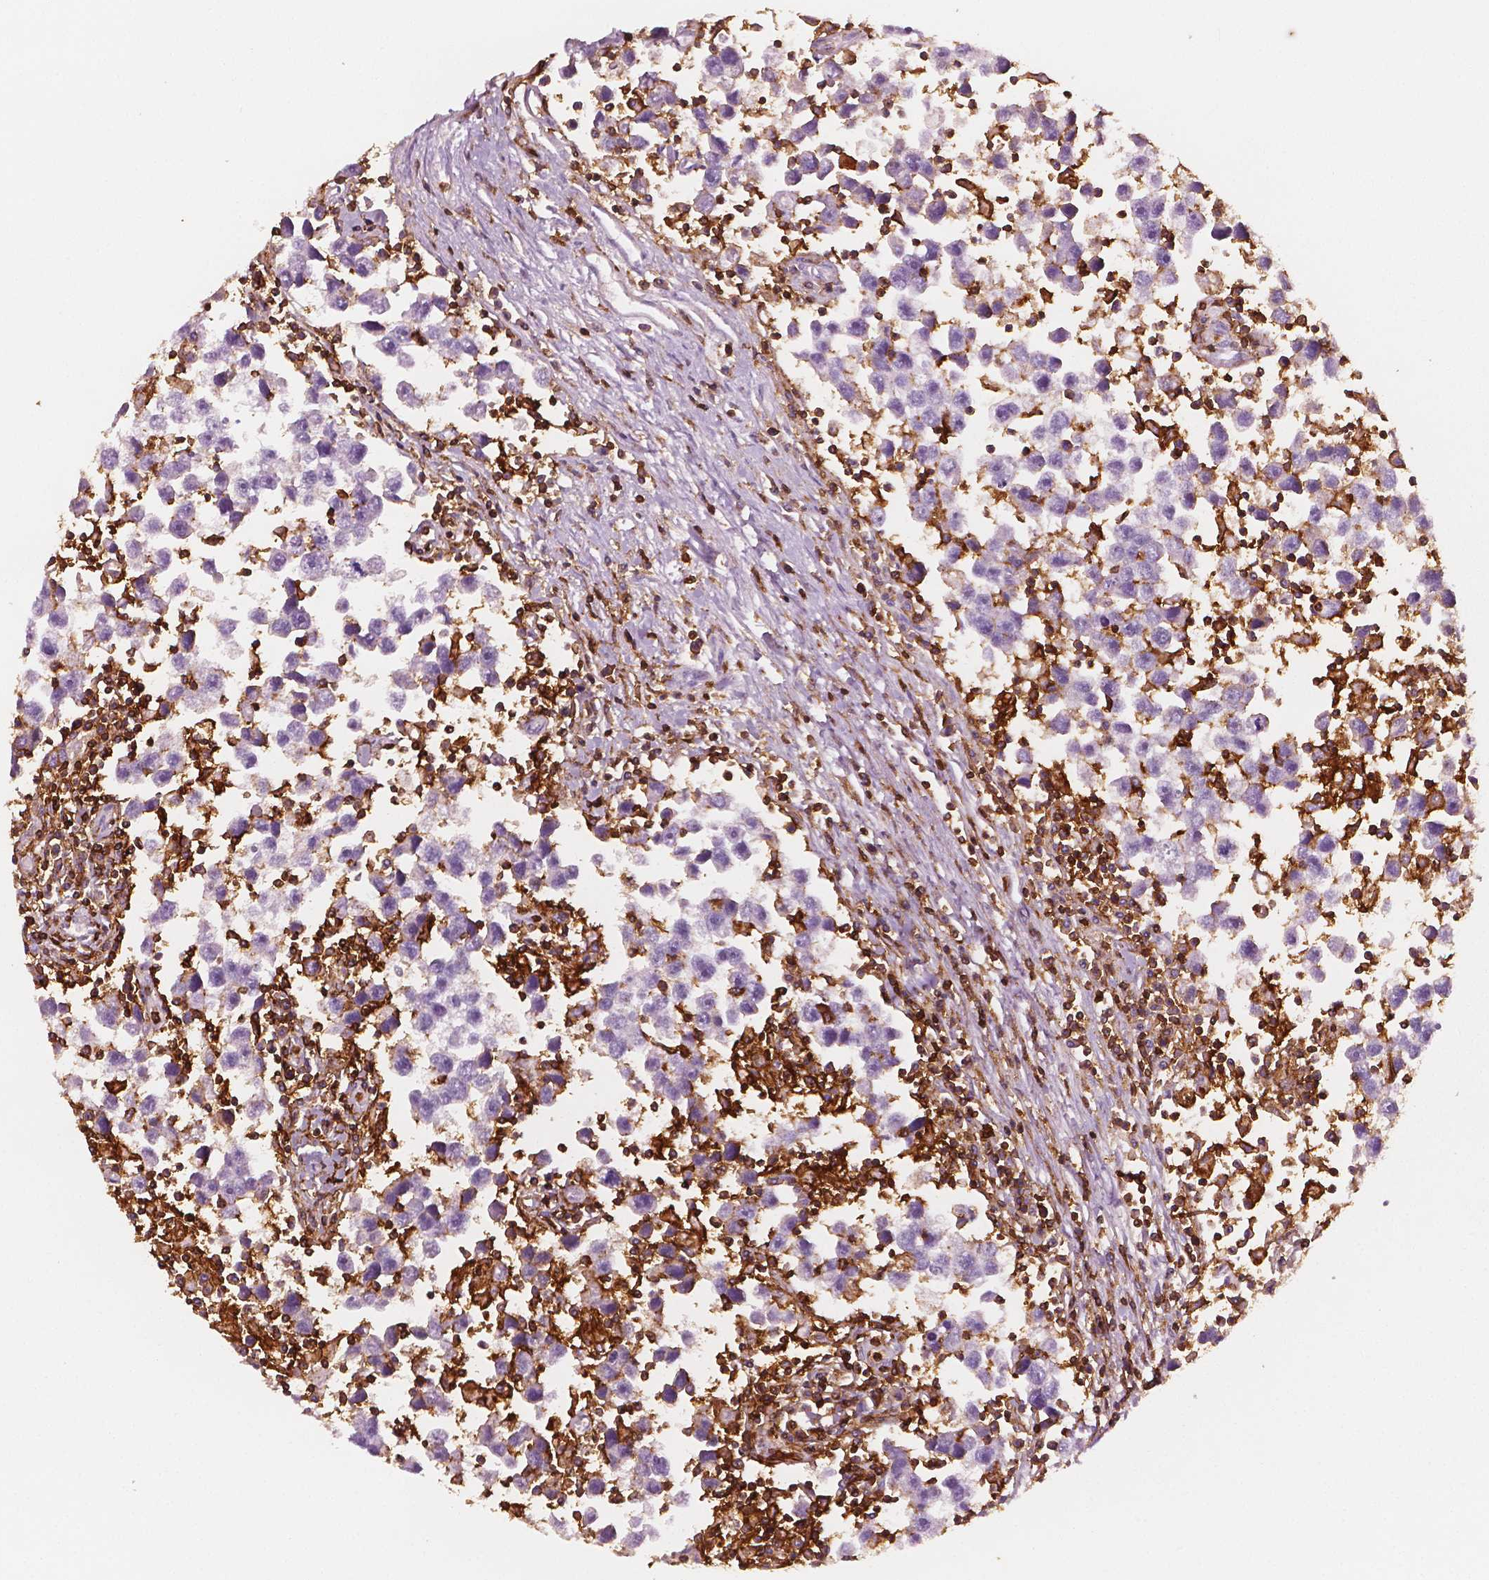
{"staining": {"intensity": "negative", "quantity": "none", "location": "none"}, "tissue": "testis cancer", "cell_type": "Tumor cells", "image_type": "cancer", "snomed": [{"axis": "morphology", "description": "Seminoma, NOS"}, {"axis": "topography", "description": "Testis"}], "caption": "A micrograph of human seminoma (testis) is negative for staining in tumor cells.", "gene": "PTPRC", "patient": {"sex": "male", "age": 30}}